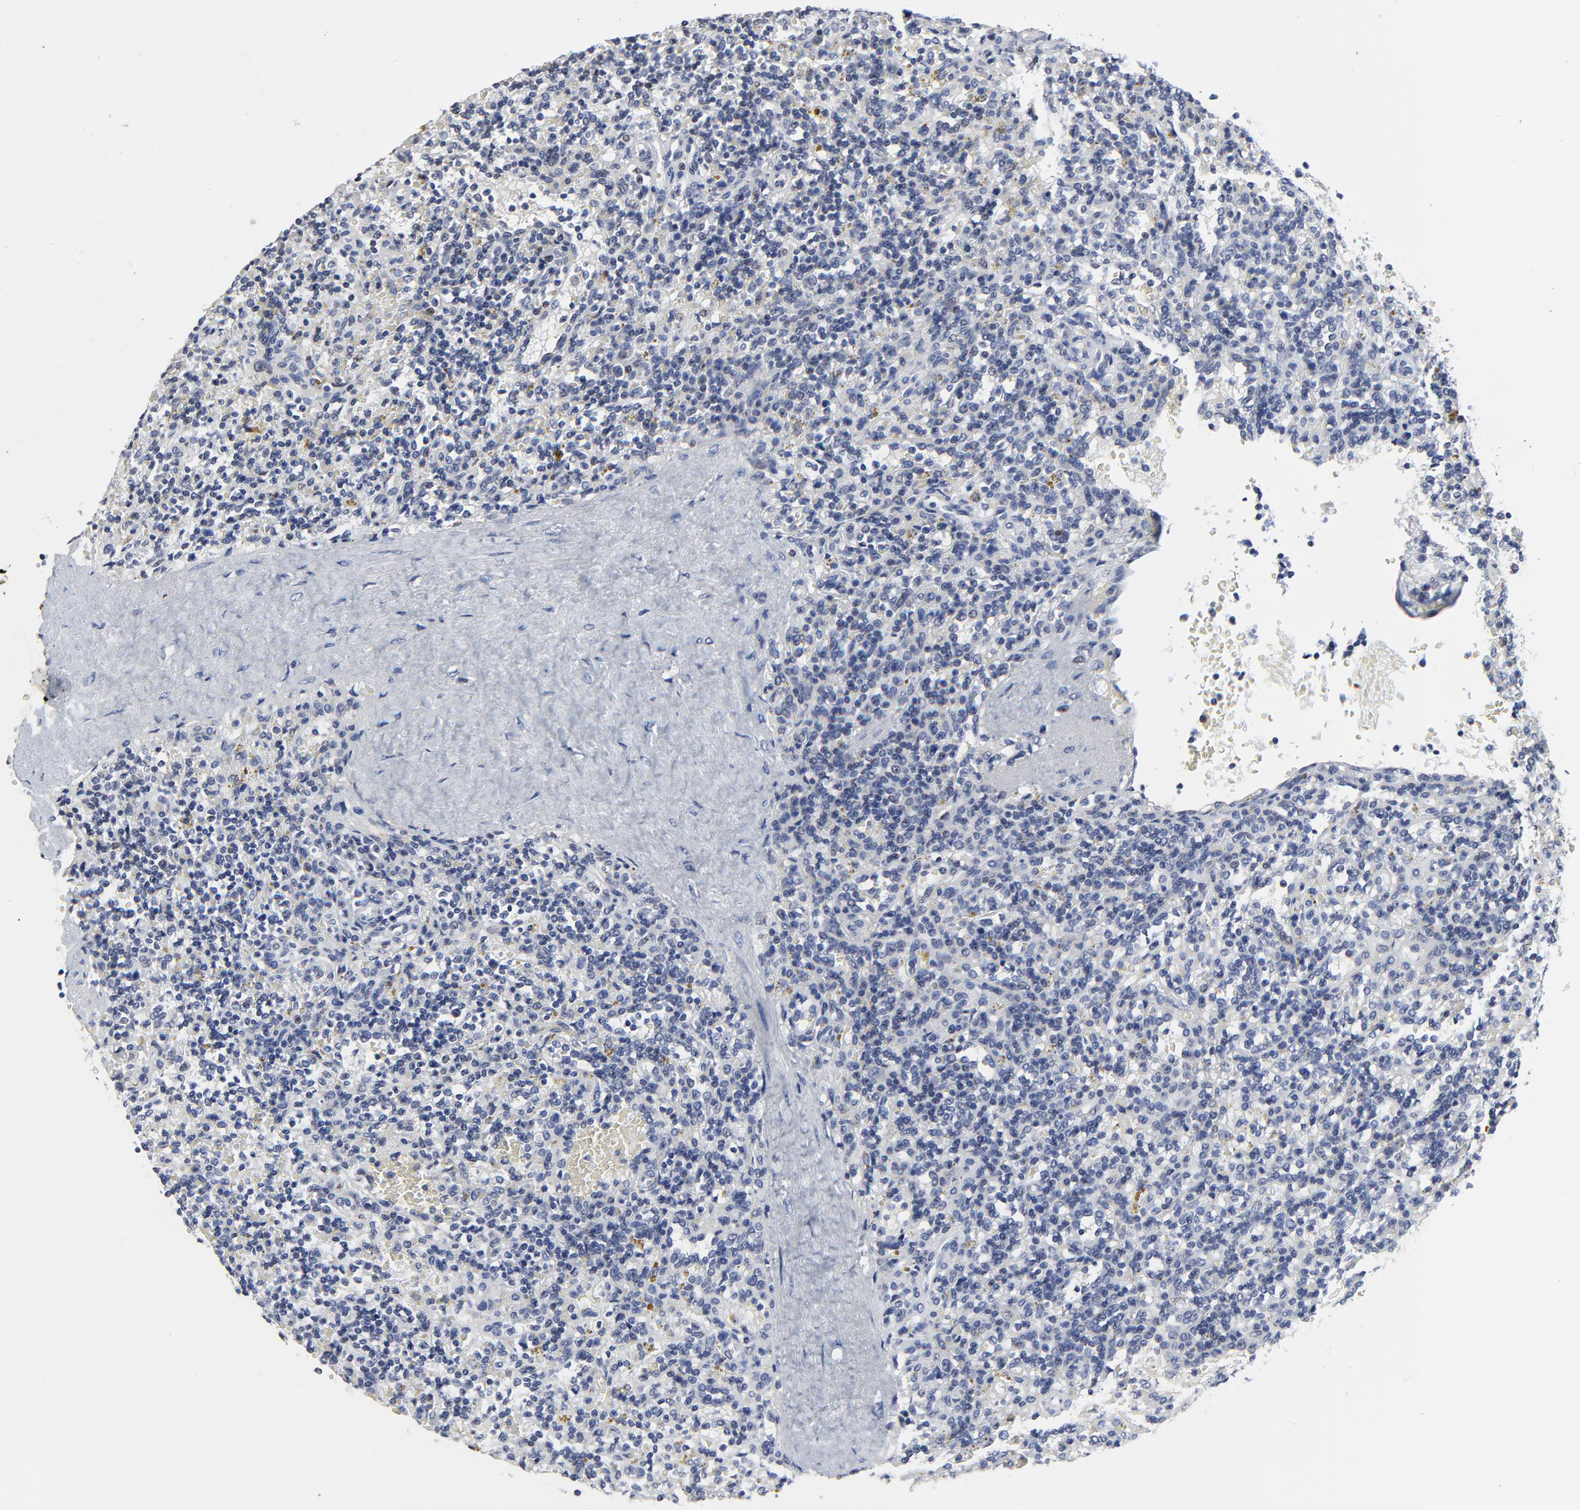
{"staining": {"intensity": "weak", "quantity": "<25%", "location": "nuclear"}, "tissue": "lymphoma", "cell_type": "Tumor cells", "image_type": "cancer", "snomed": [{"axis": "morphology", "description": "Malignant lymphoma, non-Hodgkin's type, Low grade"}, {"axis": "topography", "description": "Spleen"}], "caption": "This micrograph is of lymphoma stained with immunohistochemistry (IHC) to label a protein in brown with the nuclei are counter-stained blue. There is no expression in tumor cells. The staining is performed using DAB (3,3'-diaminobenzidine) brown chromogen with nuclei counter-stained in using hematoxylin.", "gene": "LNX1", "patient": {"sex": "male", "age": 67}}